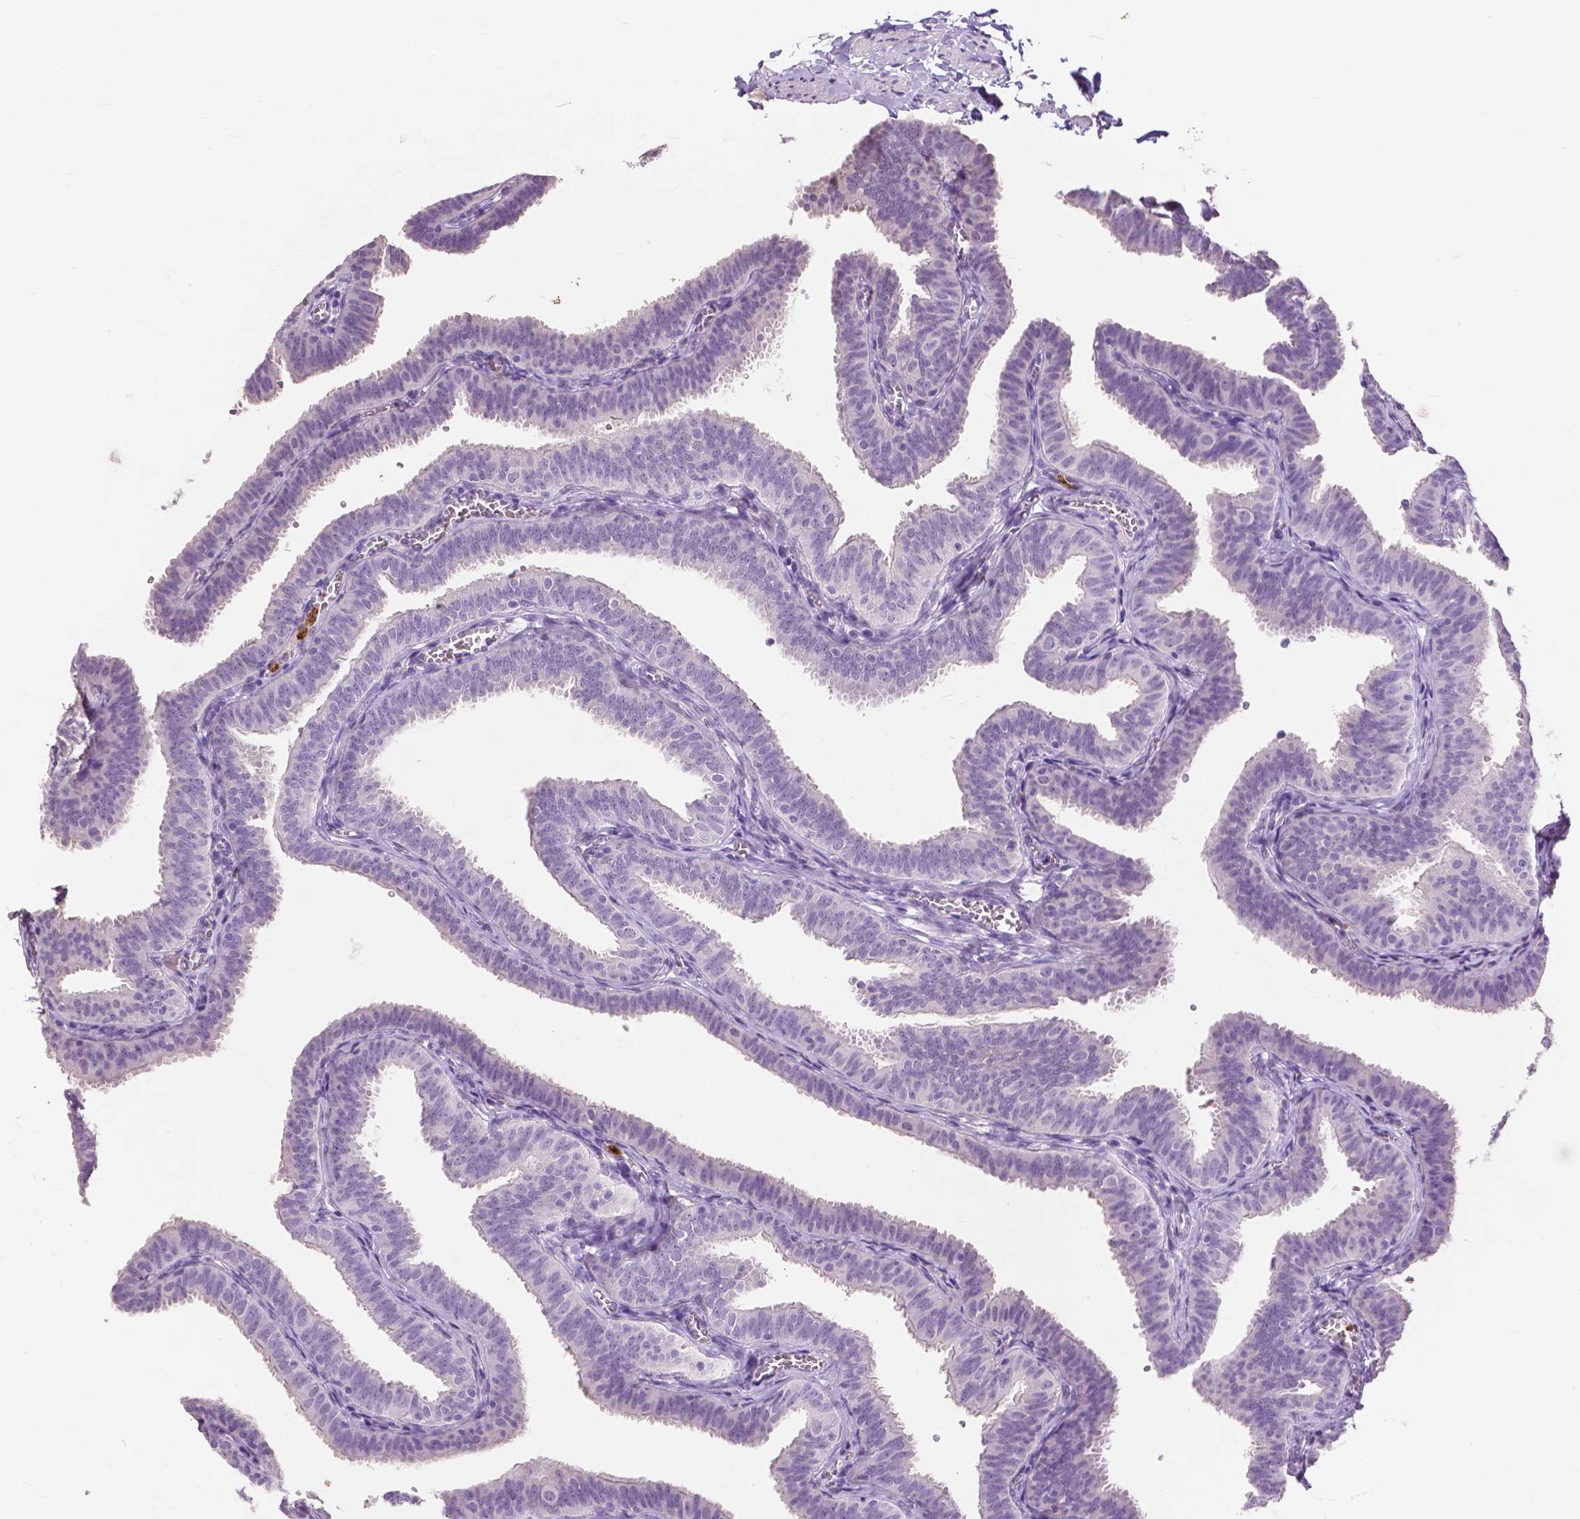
{"staining": {"intensity": "negative", "quantity": "none", "location": "none"}, "tissue": "fallopian tube", "cell_type": "Glandular cells", "image_type": "normal", "snomed": [{"axis": "morphology", "description": "Normal tissue, NOS"}, {"axis": "topography", "description": "Fallopian tube"}], "caption": "The micrograph exhibits no significant positivity in glandular cells of fallopian tube.", "gene": "CXCR2", "patient": {"sex": "female", "age": 25}}